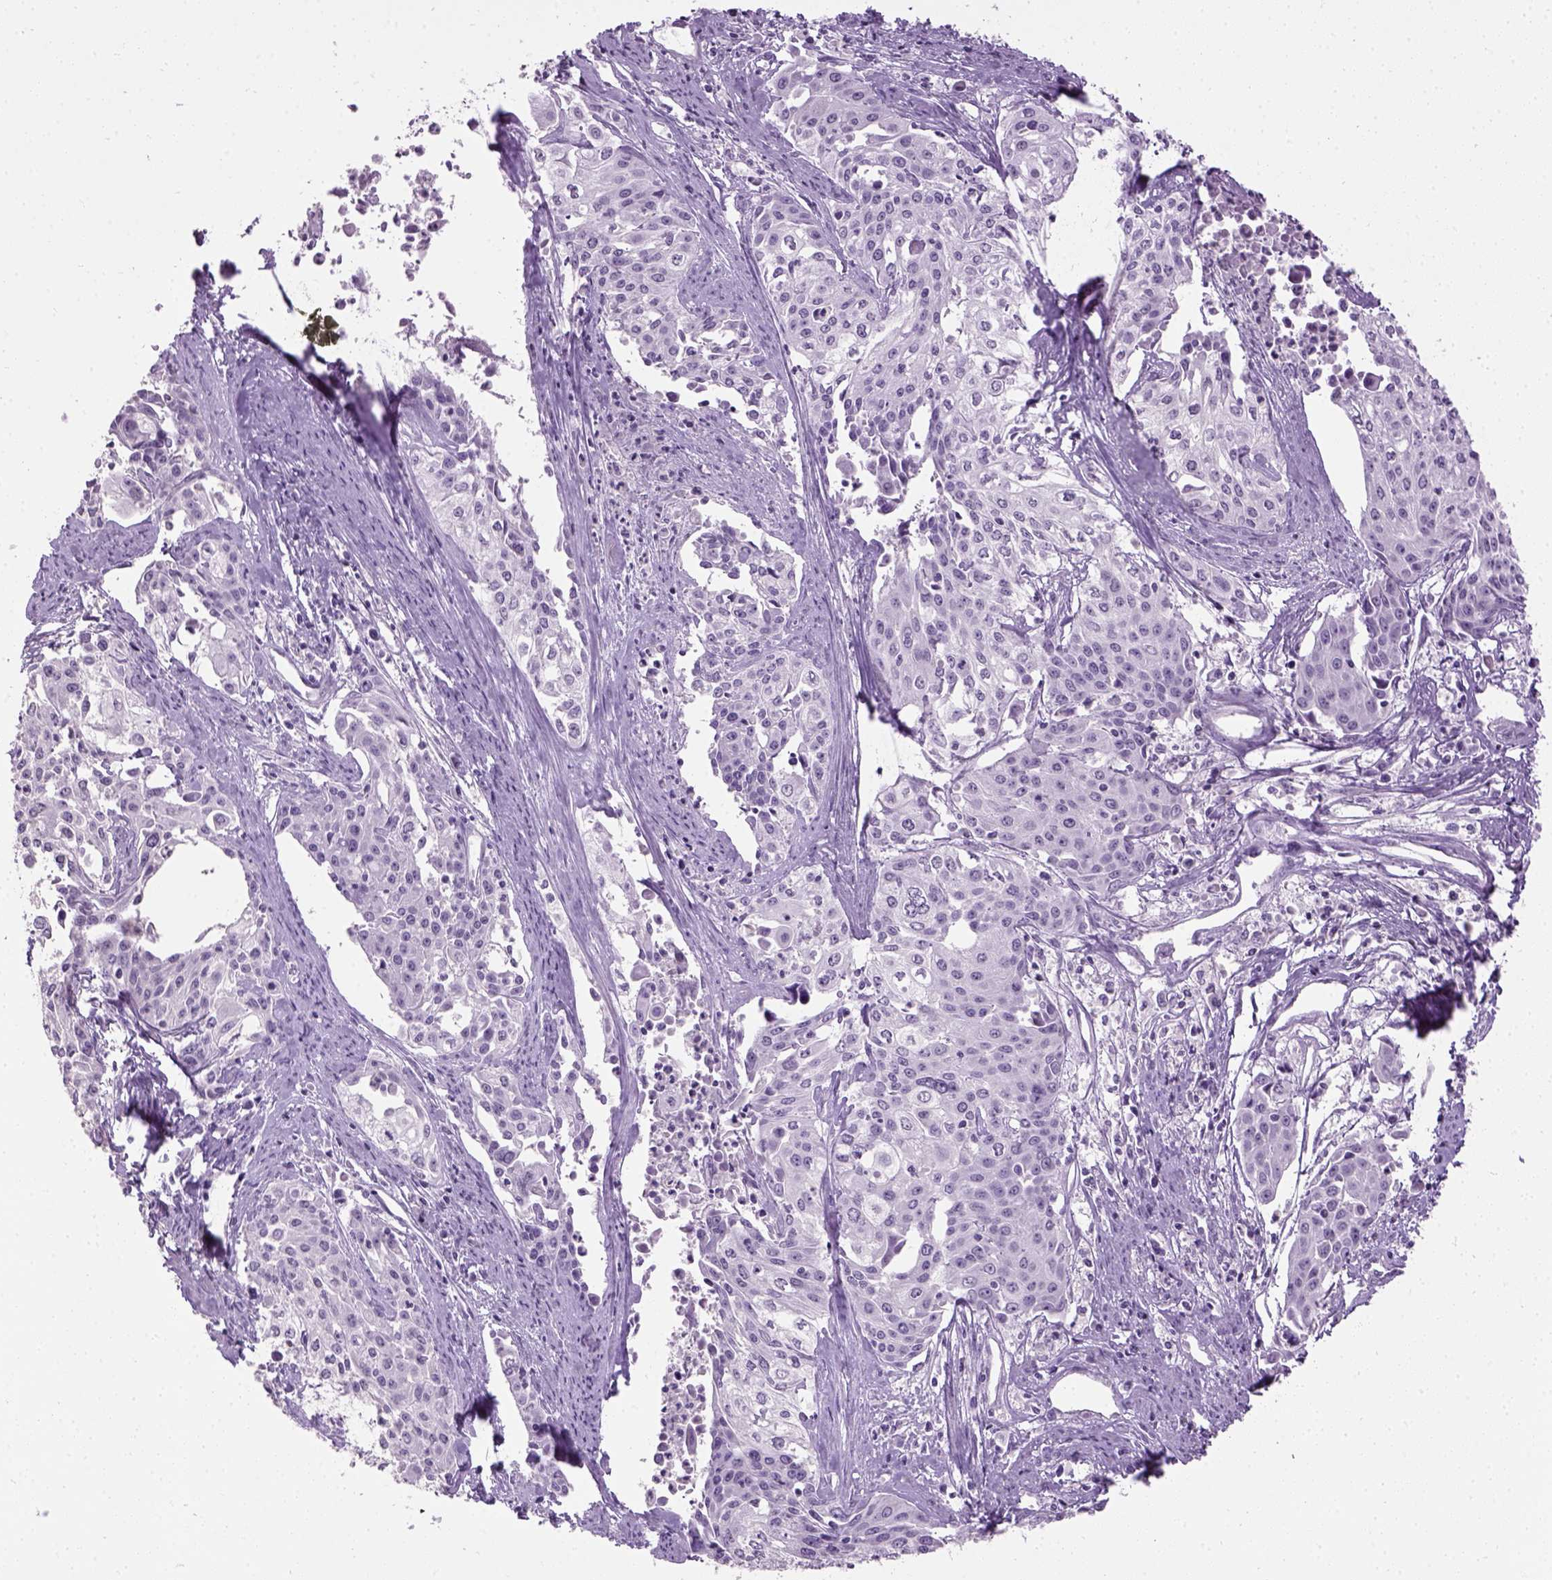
{"staining": {"intensity": "negative", "quantity": "none", "location": "none"}, "tissue": "cervical cancer", "cell_type": "Tumor cells", "image_type": "cancer", "snomed": [{"axis": "morphology", "description": "Squamous cell carcinoma, NOS"}, {"axis": "topography", "description": "Cervix"}], "caption": "High magnification brightfield microscopy of squamous cell carcinoma (cervical) stained with DAB (3,3'-diaminobenzidine) (brown) and counterstained with hematoxylin (blue): tumor cells show no significant positivity. (DAB IHC visualized using brightfield microscopy, high magnification).", "gene": "GABRB2", "patient": {"sex": "female", "age": 39}}